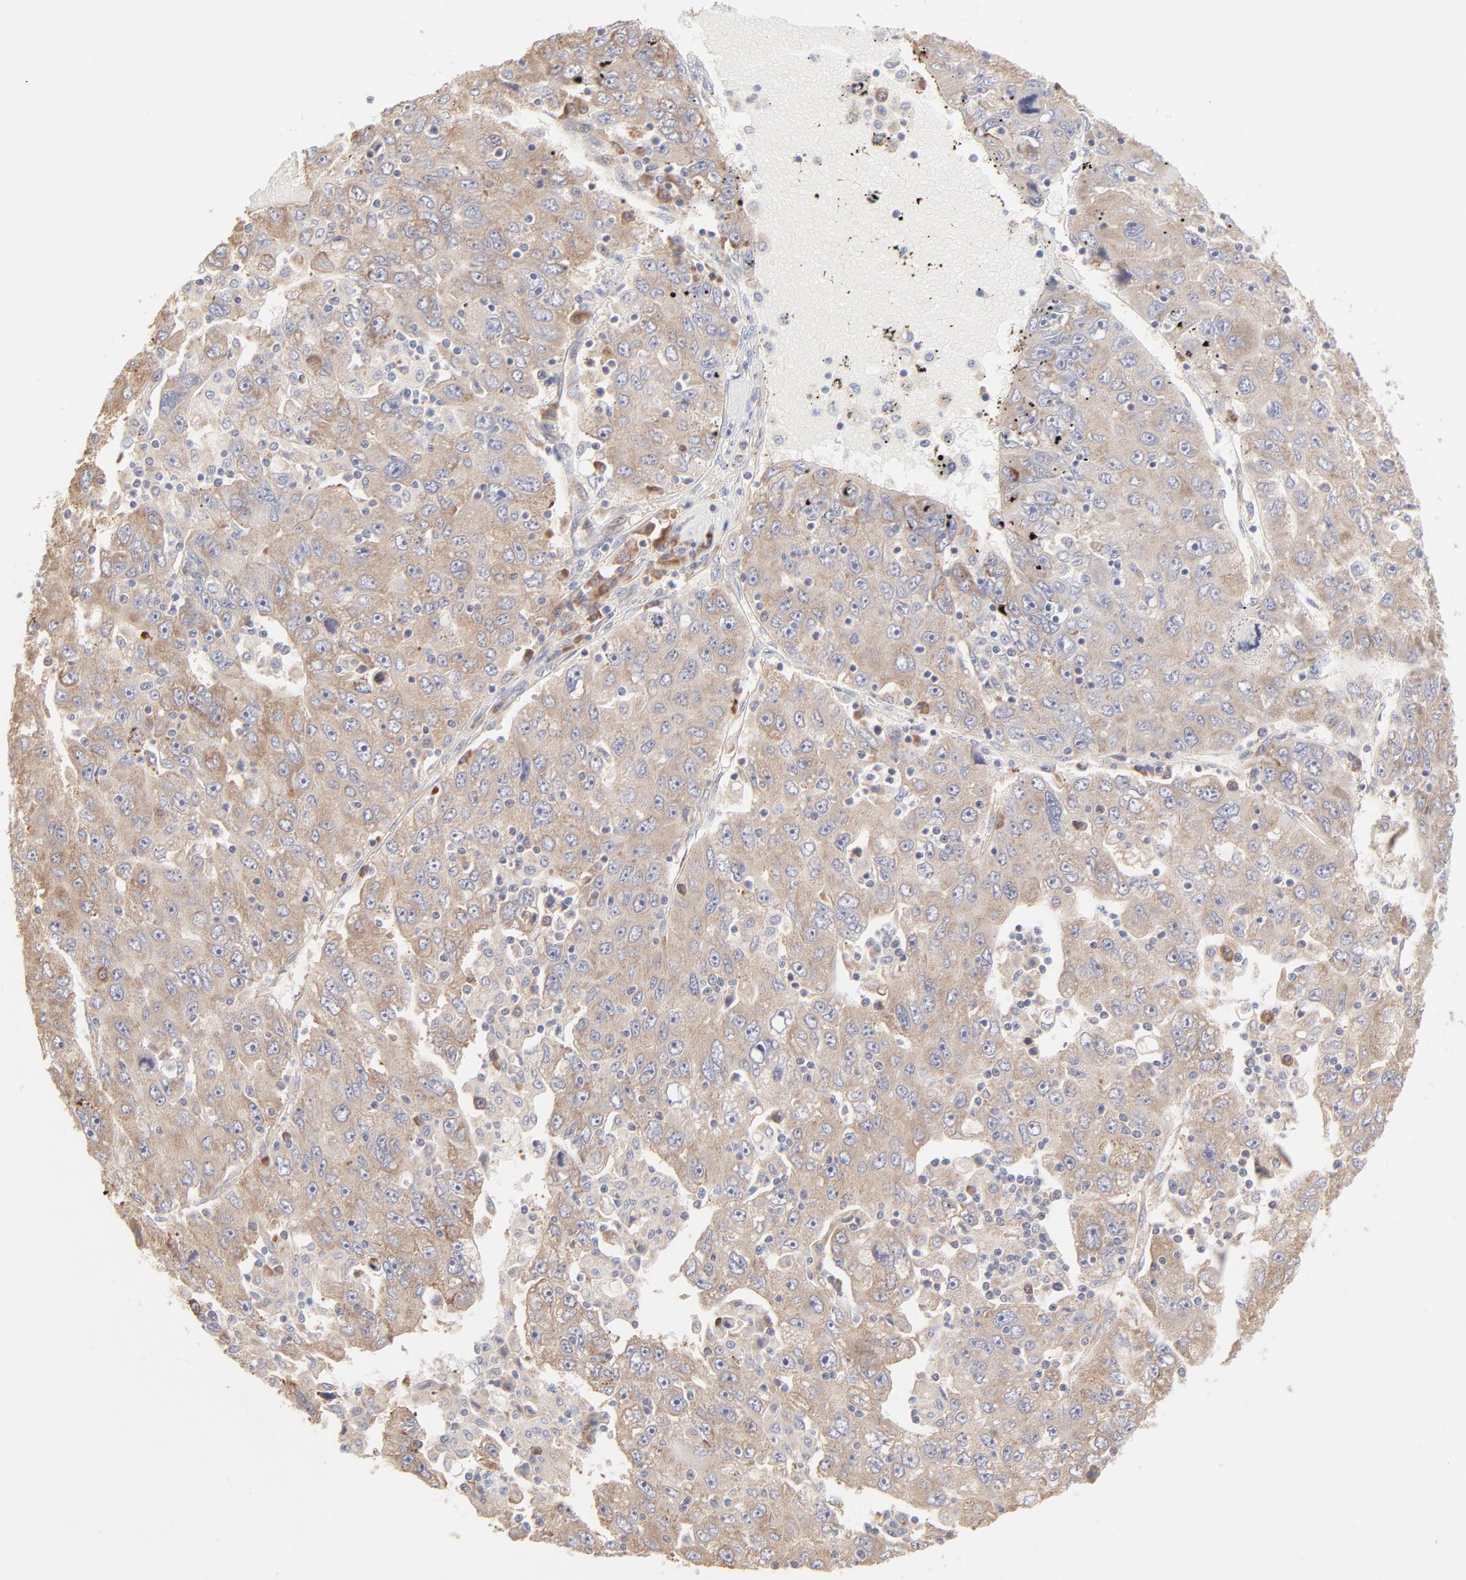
{"staining": {"intensity": "moderate", "quantity": ">75%", "location": "cytoplasmic/membranous"}, "tissue": "liver cancer", "cell_type": "Tumor cells", "image_type": "cancer", "snomed": [{"axis": "morphology", "description": "Carcinoma, Hepatocellular, NOS"}, {"axis": "topography", "description": "Liver"}], "caption": "This image shows immunohistochemistry (IHC) staining of hepatocellular carcinoma (liver), with medium moderate cytoplasmic/membranous positivity in approximately >75% of tumor cells.", "gene": "RPS21", "patient": {"sex": "male", "age": 49}}